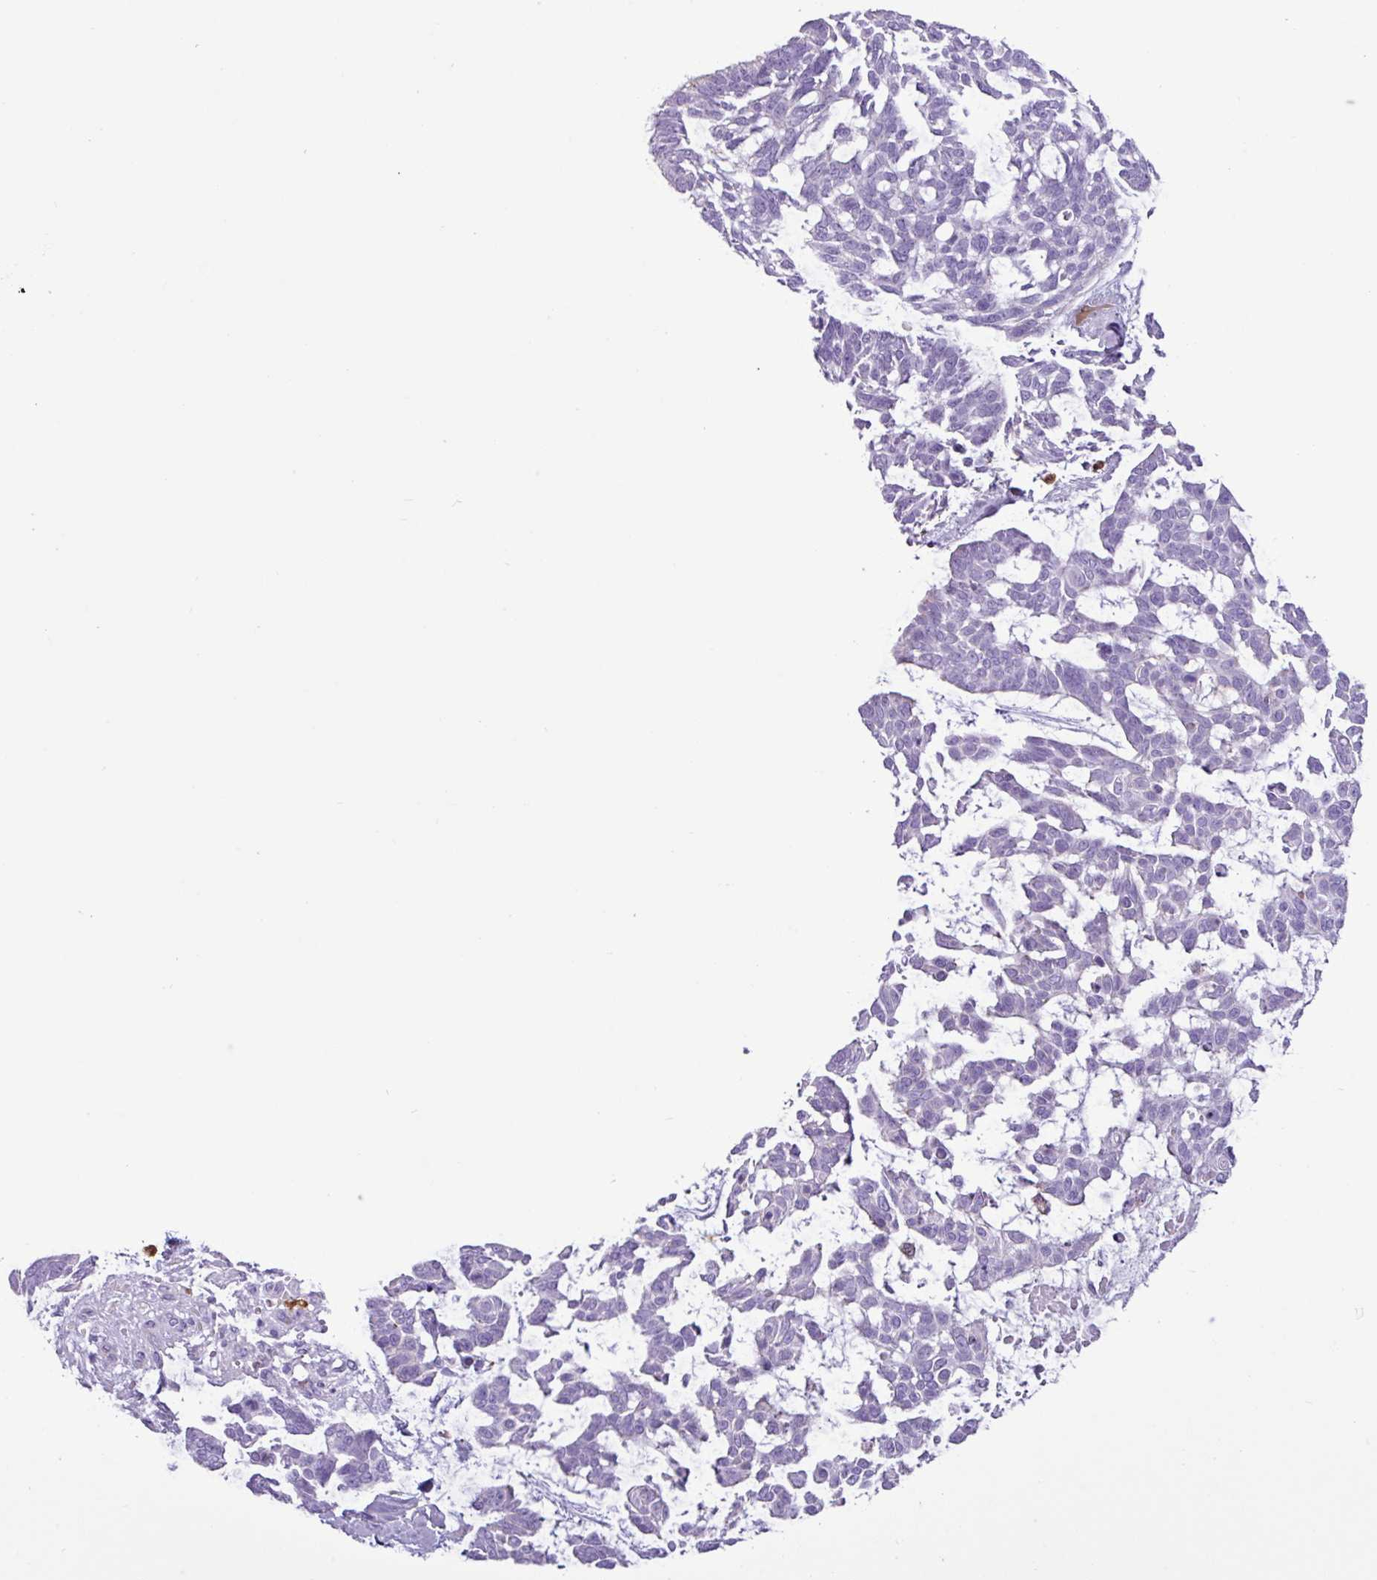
{"staining": {"intensity": "negative", "quantity": "none", "location": "none"}, "tissue": "skin cancer", "cell_type": "Tumor cells", "image_type": "cancer", "snomed": [{"axis": "morphology", "description": "Basal cell carcinoma"}, {"axis": "topography", "description": "Skin"}], "caption": "Immunohistochemistry (IHC) of skin cancer (basal cell carcinoma) displays no expression in tumor cells. (Immunohistochemistry, brightfield microscopy, high magnification).", "gene": "TMEM200C", "patient": {"sex": "male", "age": 88}}